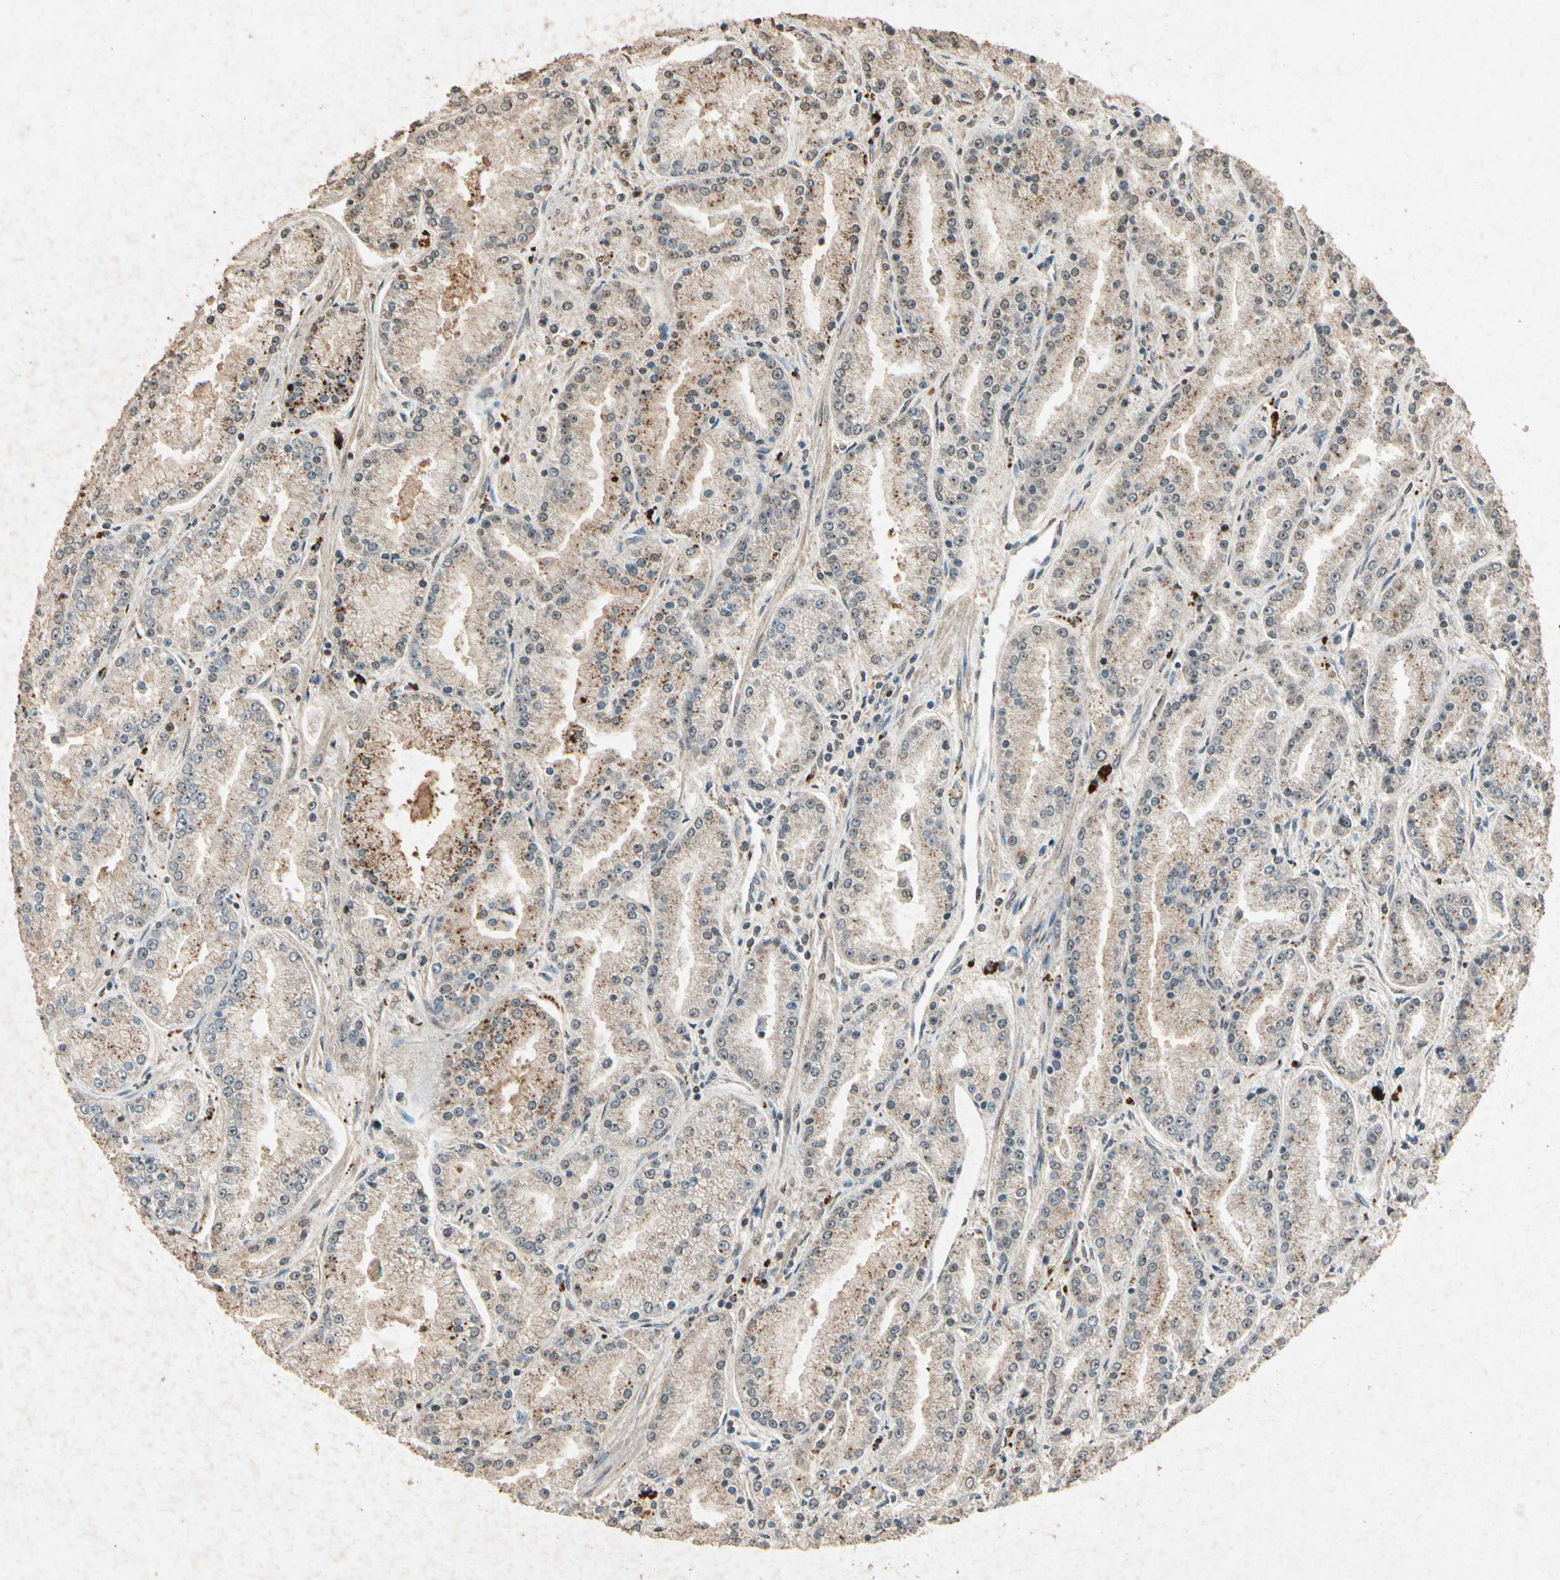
{"staining": {"intensity": "moderate", "quantity": "25%-75%", "location": "cytoplasmic/membranous"}, "tissue": "prostate cancer", "cell_type": "Tumor cells", "image_type": "cancer", "snomed": [{"axis": "morphology", "description": "Adenocarcinoma, High grade"}, {"axis": "topography", "description": "Prostate"}], "caption": "Prostate cancer (high-grade adenocarcinoma) stained for a protein reveals moderate cytoplasmic/membranous positivity in tumor cells.", "gene": "GC", "patient": {"sex": "male", "age": 61}}